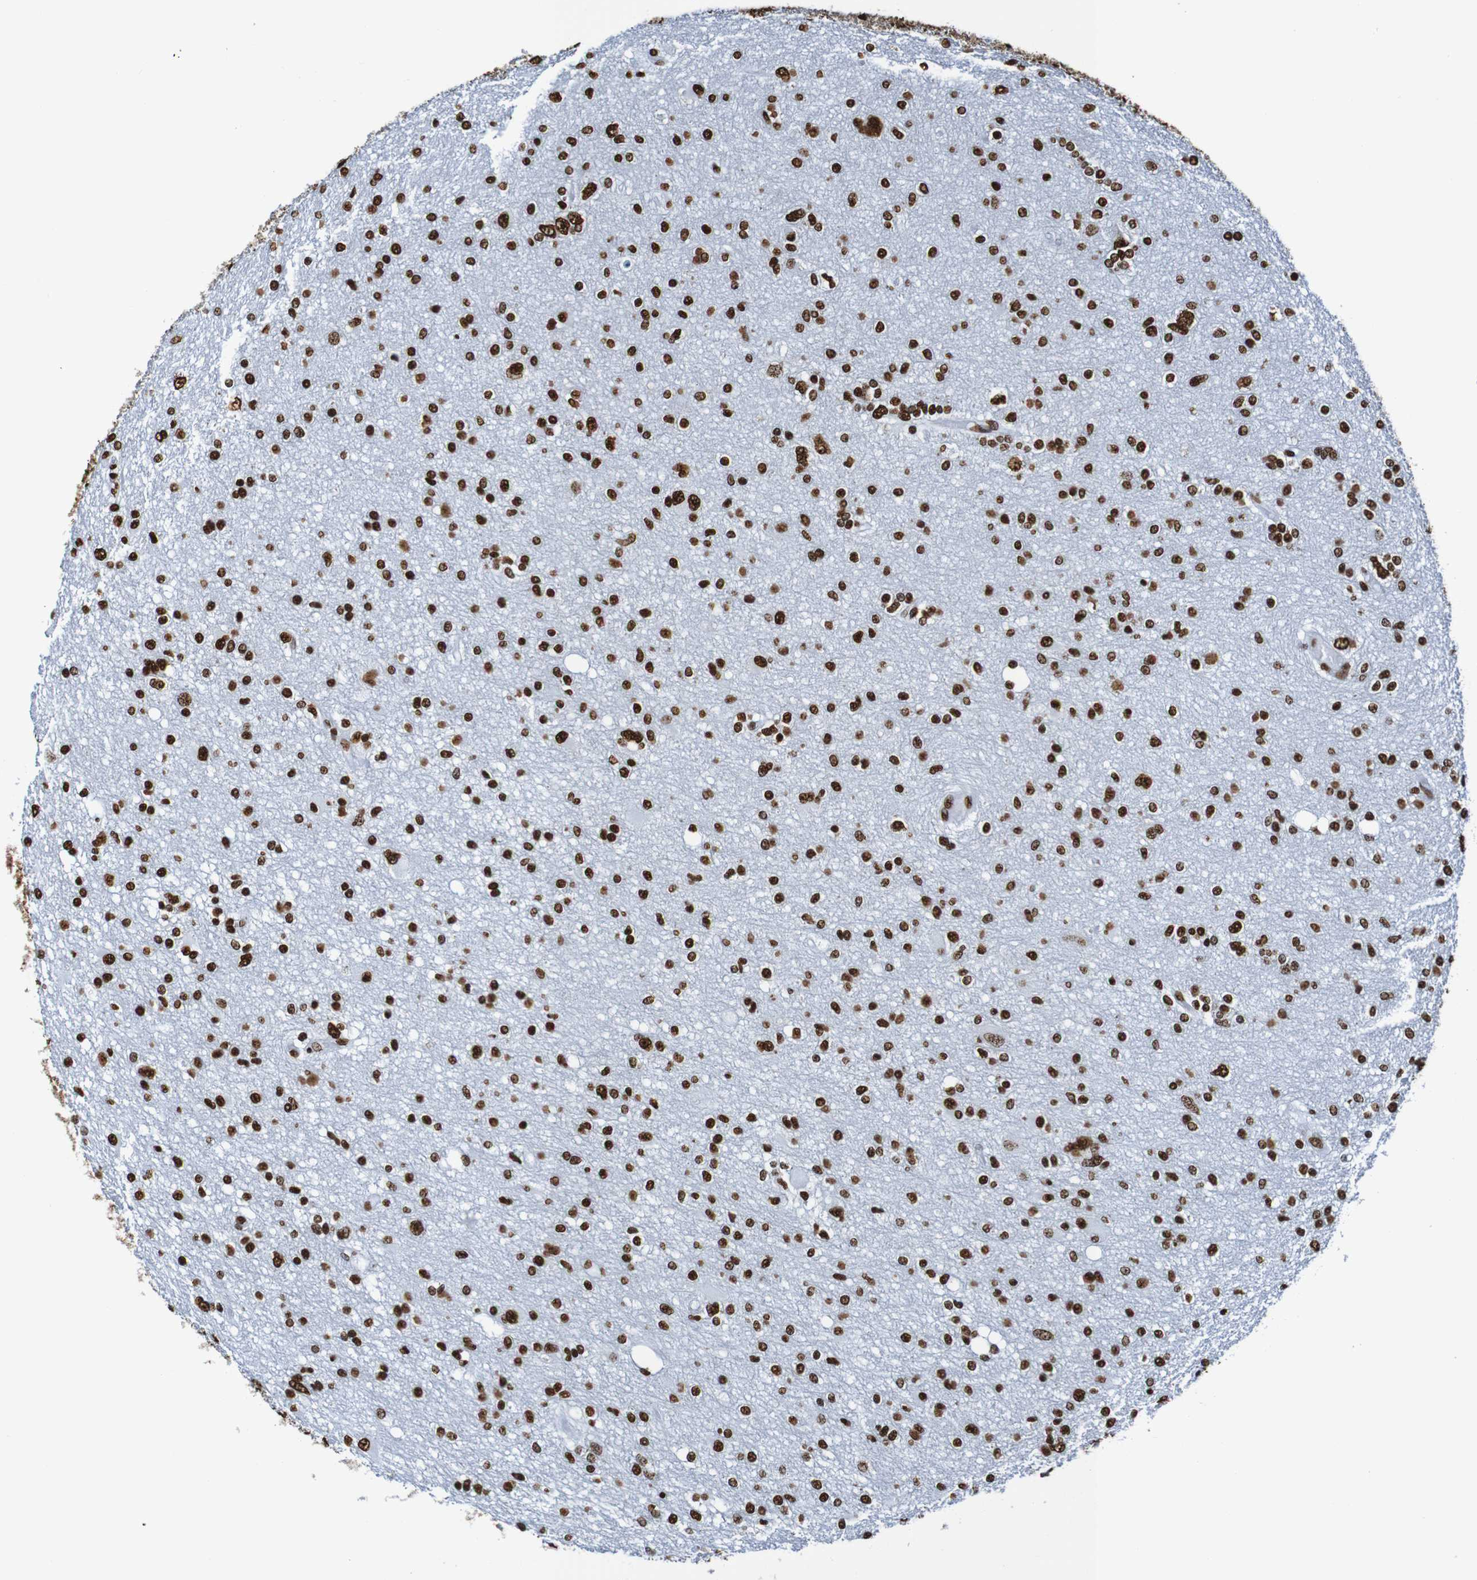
{"staining": {"intensity": "strong", "quantity": ">75%", "location": "nuclear"}, "tissue": "glioma", "cell_type": "Tumor cells", "image_type": "cancer", "snomed": [{"axis": "morphology", "description": "Glioma, malignant, High grade"}, {"axis": "topography", "description": "Brain"}], "caption": "A brown stain highlights strong nuclear staining of a protein in human malignant glioma (high-grade) tumor cells.", "gene": "SRSF3", "patient": {"sex": "female", "age": 59}}